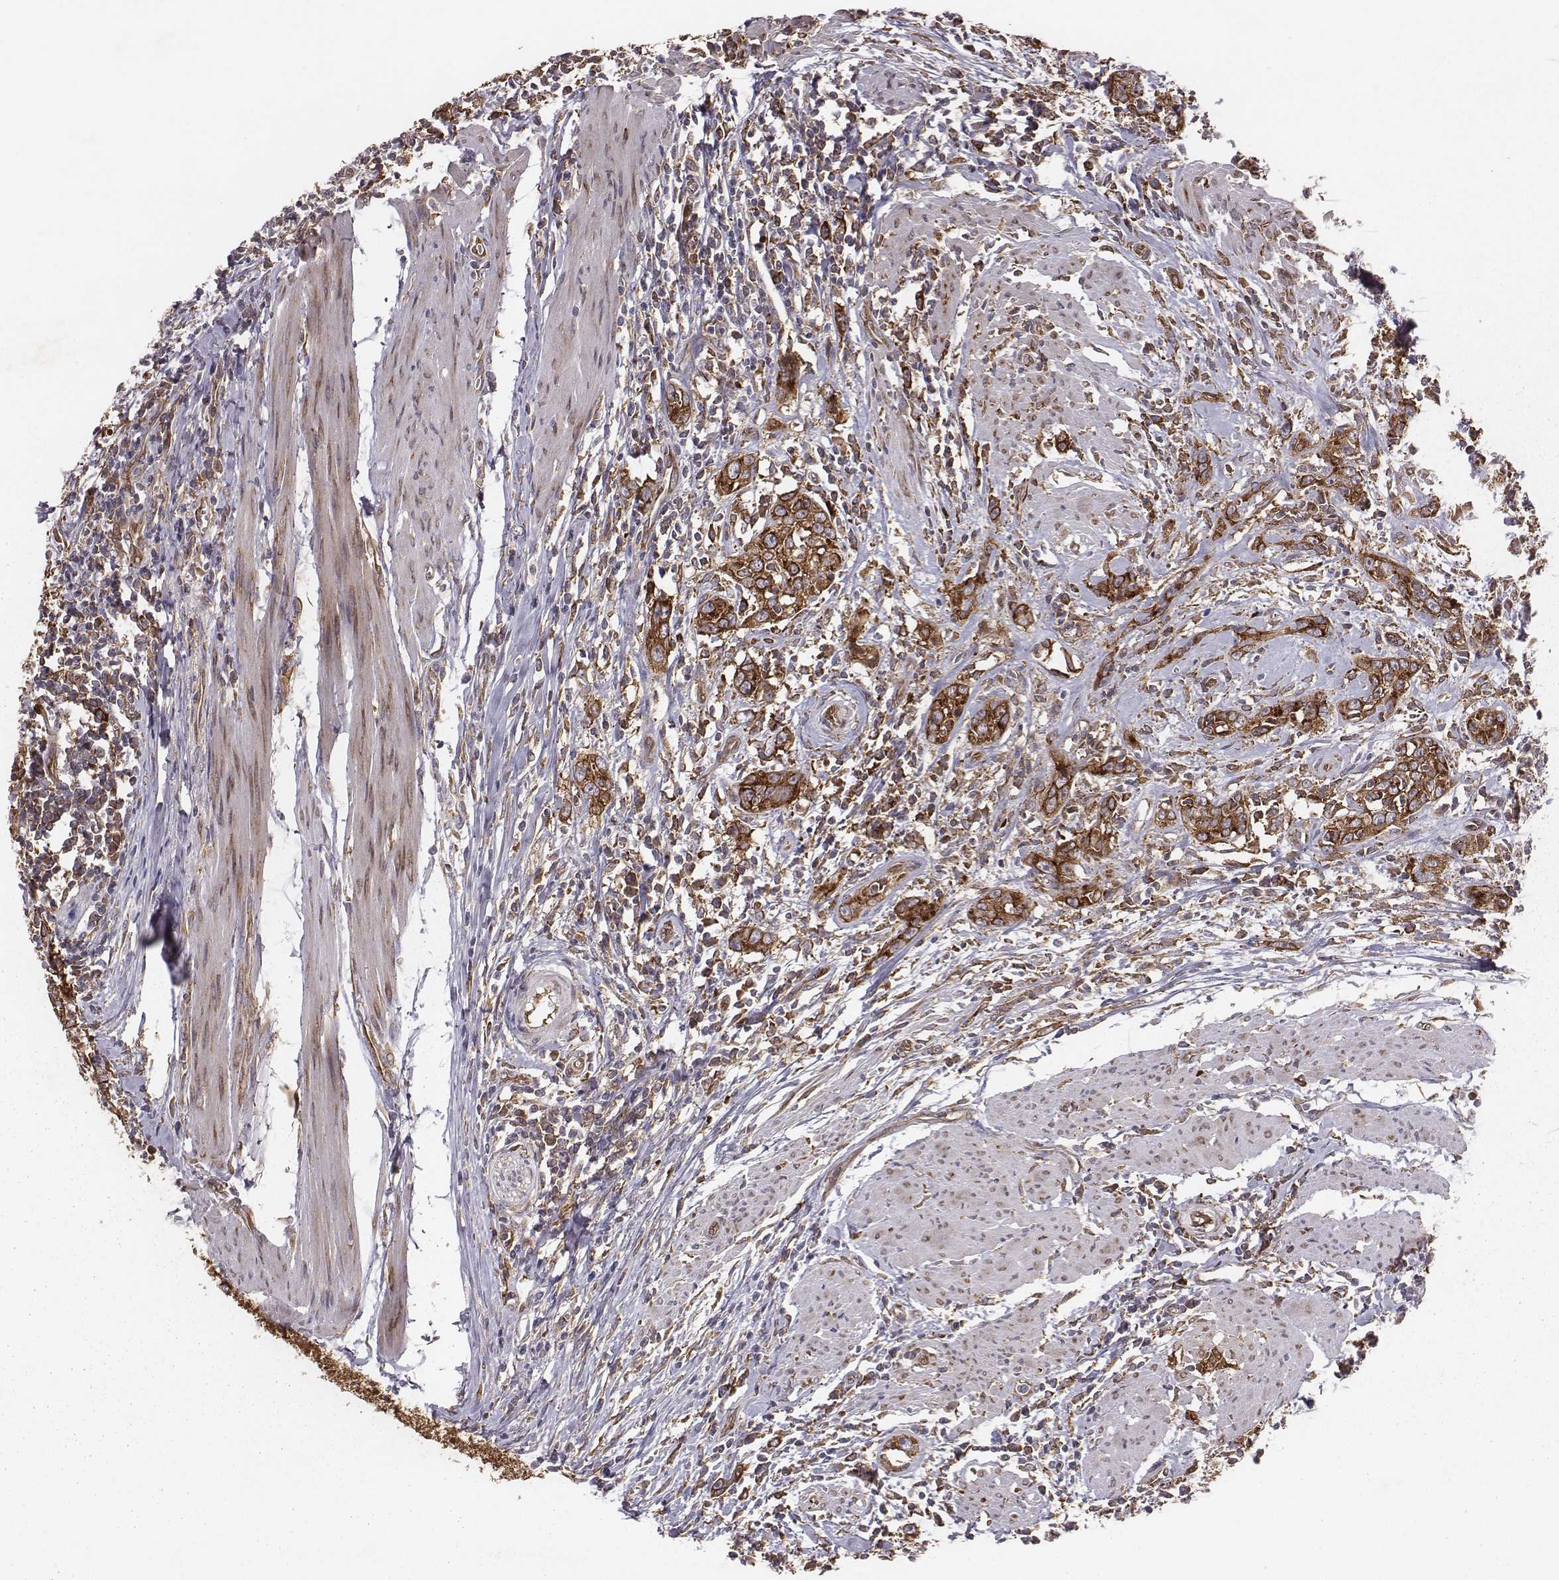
{"staining": {"intensity": "strong", "quantity": ">75%", "location": "cytoplasmic/membranous"}, "tissue": "urothelial cancer", "cell_type": "Tumor cells", "image_type": "cancer", "snomed": [{"axis": "morphology", "description": "Urothelial carcinoma, High grade"}, {"axis": "topography", "description": "Urinary bladder"}], "caption": "Immunohistochemistry (IHC) image of neoplastic tissue: urothelial carcinoma (high-grade) stained using immunohistochemistry (IHC) displays high levels of strong protein expression localized specifically in the cytoplasmic/membranous of tumor cells, appearing as a cytoplasmic/membranous brown color.", "gene": "TXLNA", "patient": {"sex": "male", "age": 83}}